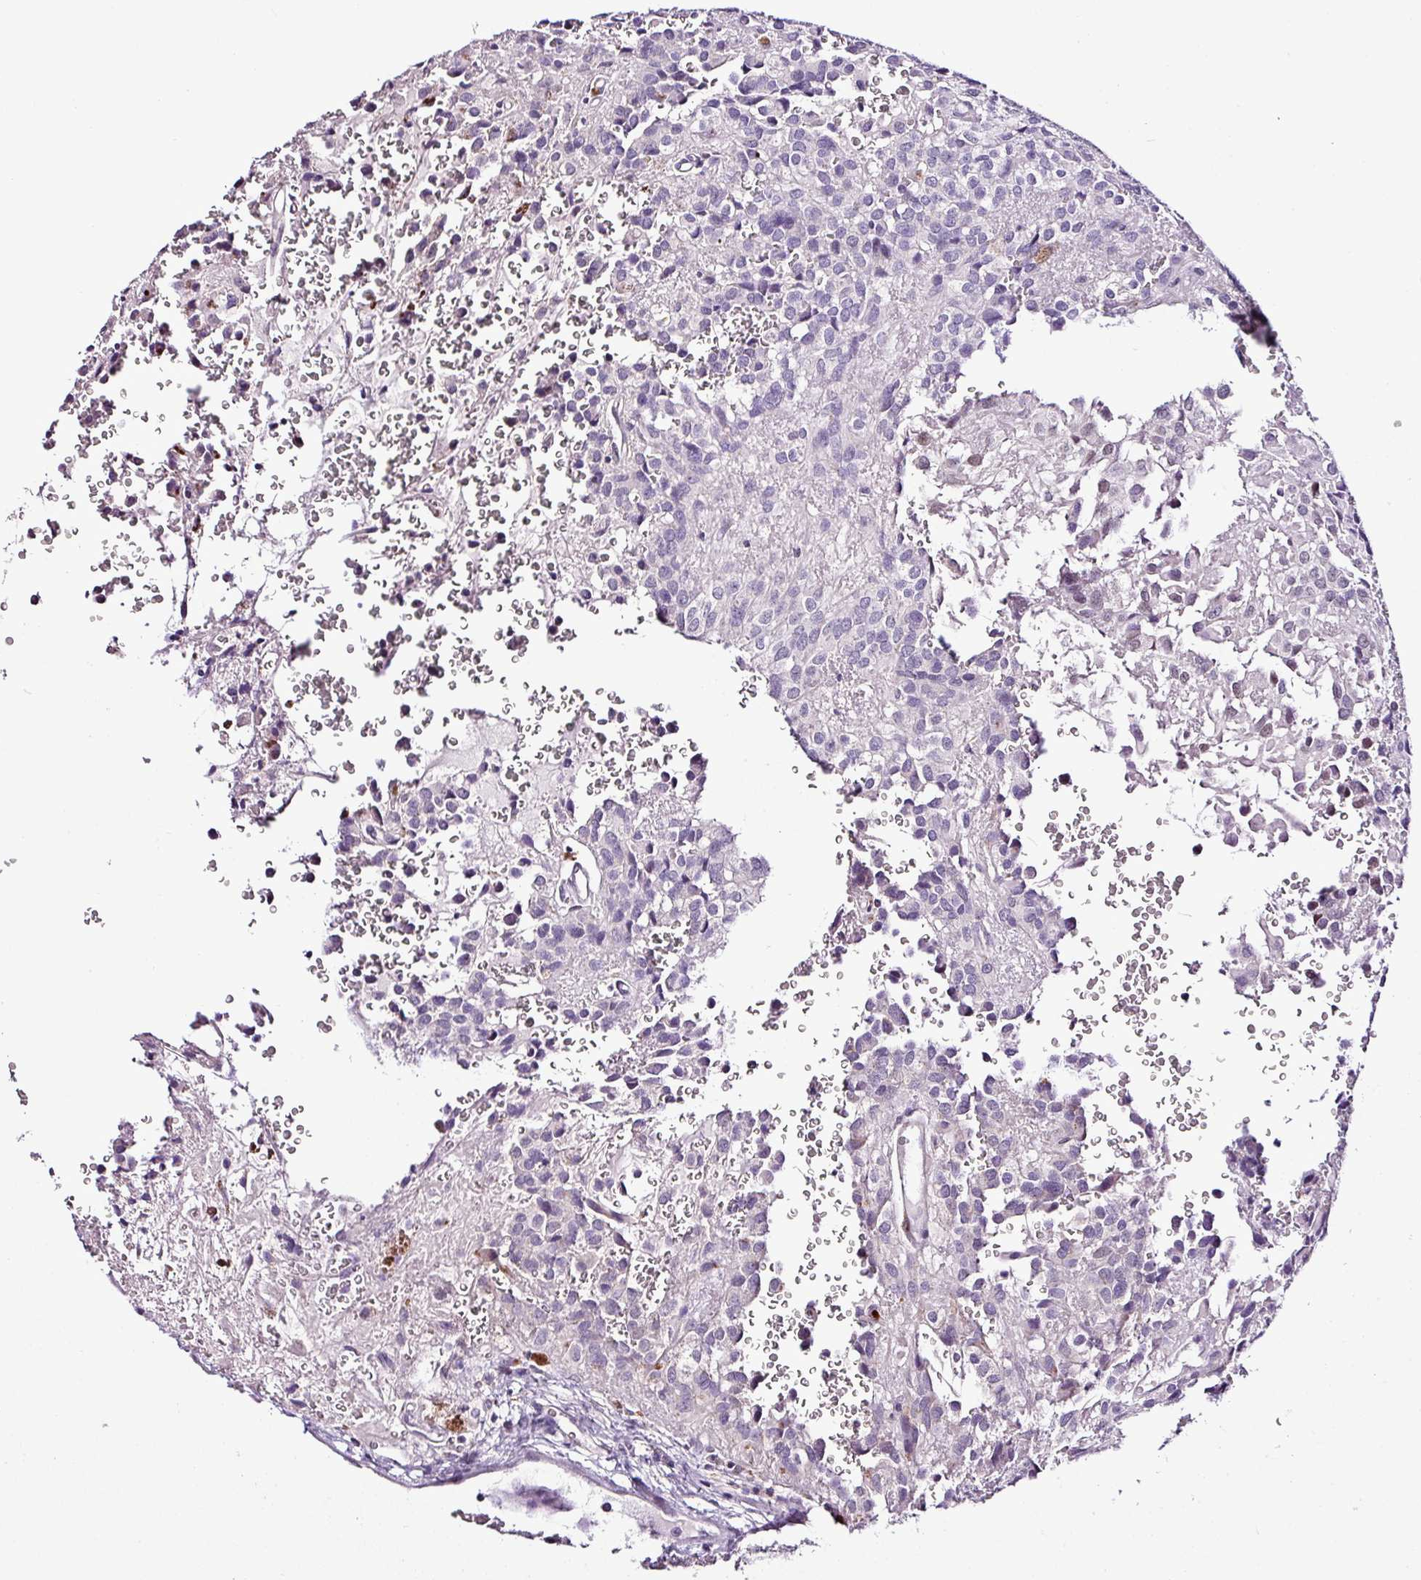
{"staining": {"intensity": "negative", "quantity": "none", "location": "none"}, "tissue": "glioma", "cell_type": "Tumor cells", "image_type": "cancer", "snomed": [{"axis": "morphology", "description": "Glioma, malignant, Low grade"}, {"axis": "topography", "description": "Brain"}], "caption": "Immunohistochemistry histopathology image of malignant low-grade glioma stained for a protein (brown), which shows no positivity in tumor cells.", "gene": "ESR1", "patient": {"sex": "male", "age": 56}}